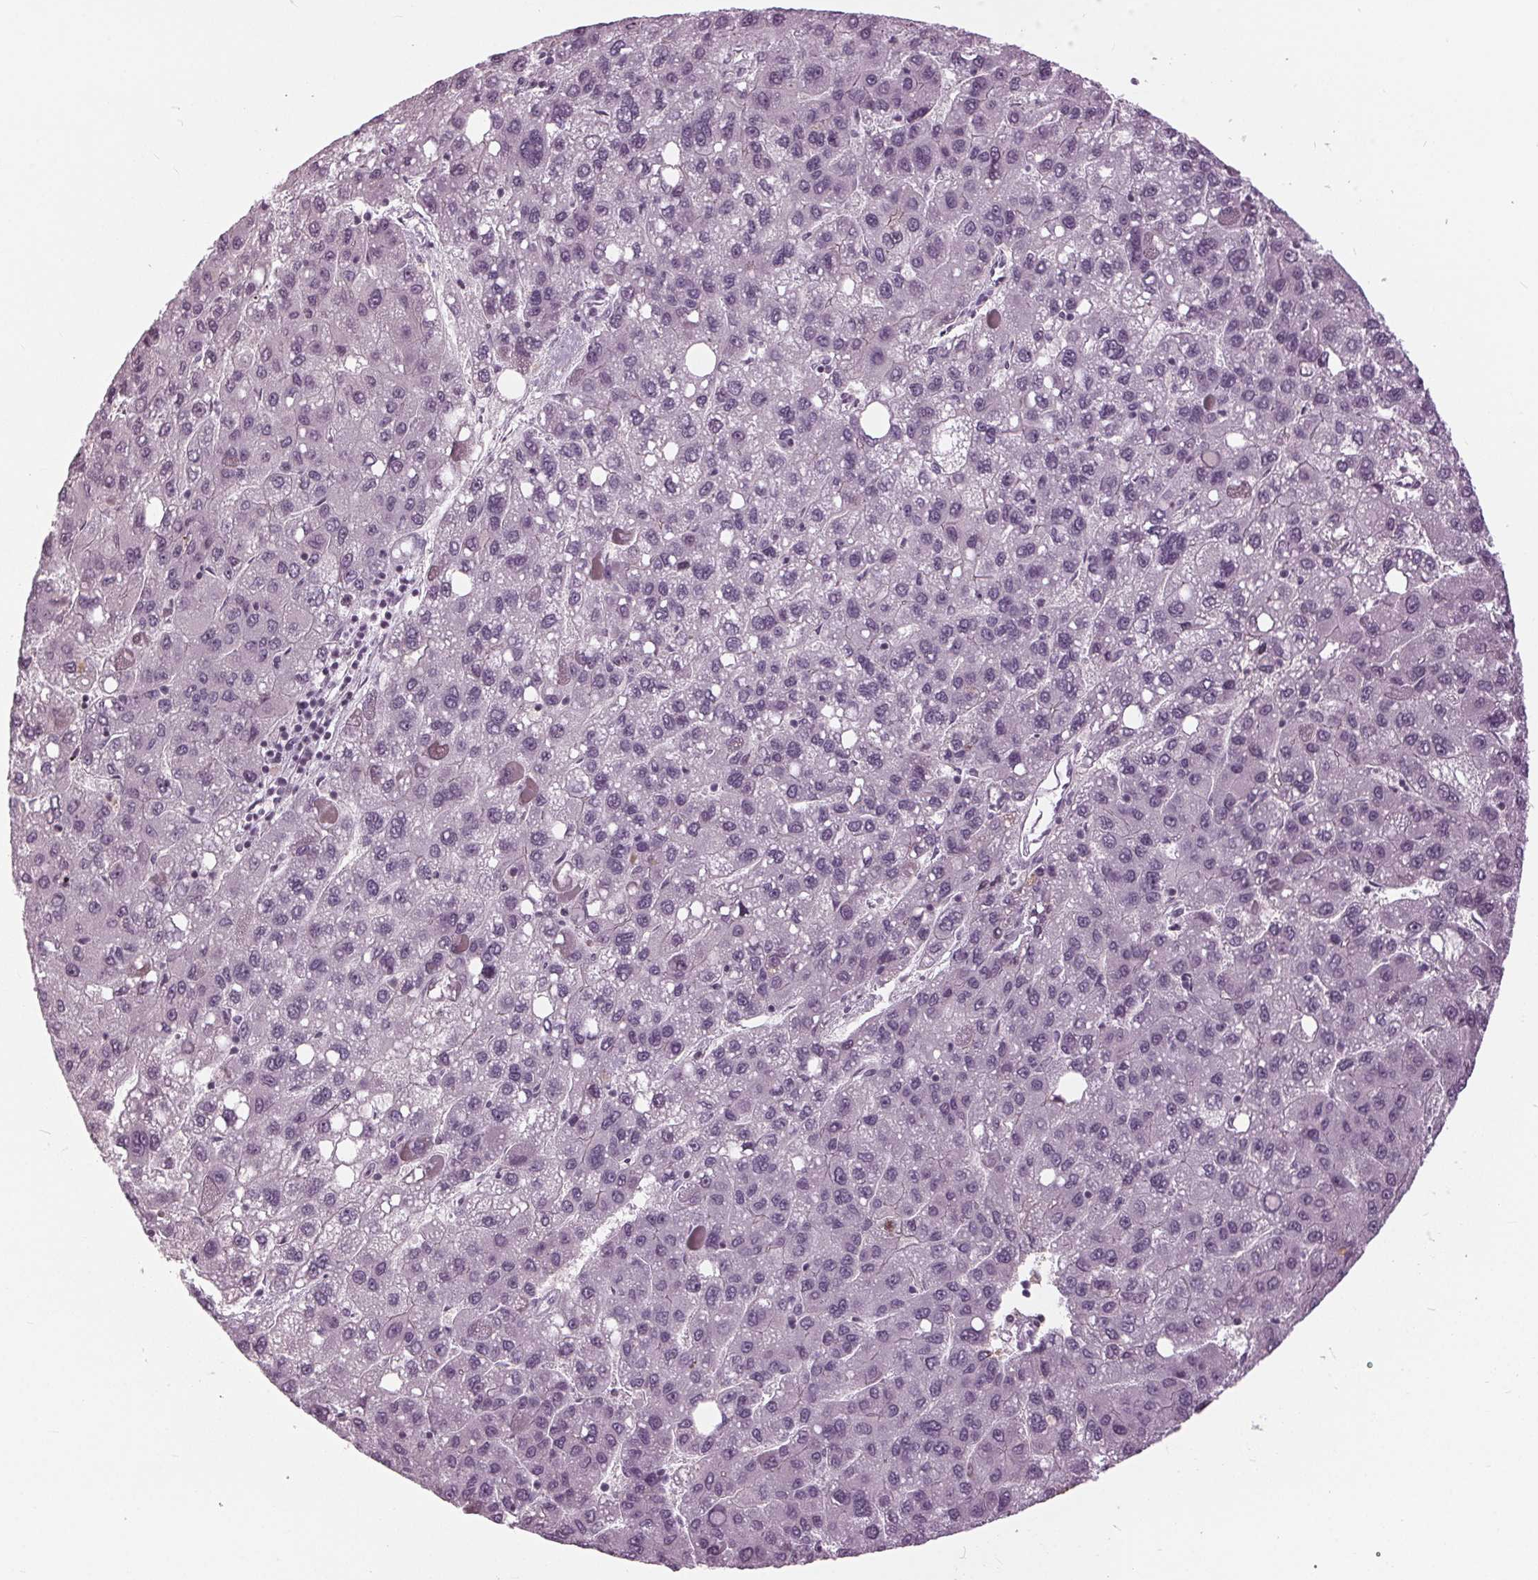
{"staining": {"intensity": "negative", "quantity": "none", "location": "none"}, "tissue": "liver cancer", "cell_type": "Tumor cells", "image_type": "cancer", "snomed": [{"axis": "morphology", "description": "Carcinoma, Hepatocellular, NOS"}, {"axis": "topography", "description": "Liver"}], "caption": "There is no significant staining in tumor cells of hepatocellular carcinoma (liver).", "gene": "SLC9A4", "patient": {"sex": "female", "age": 82}}